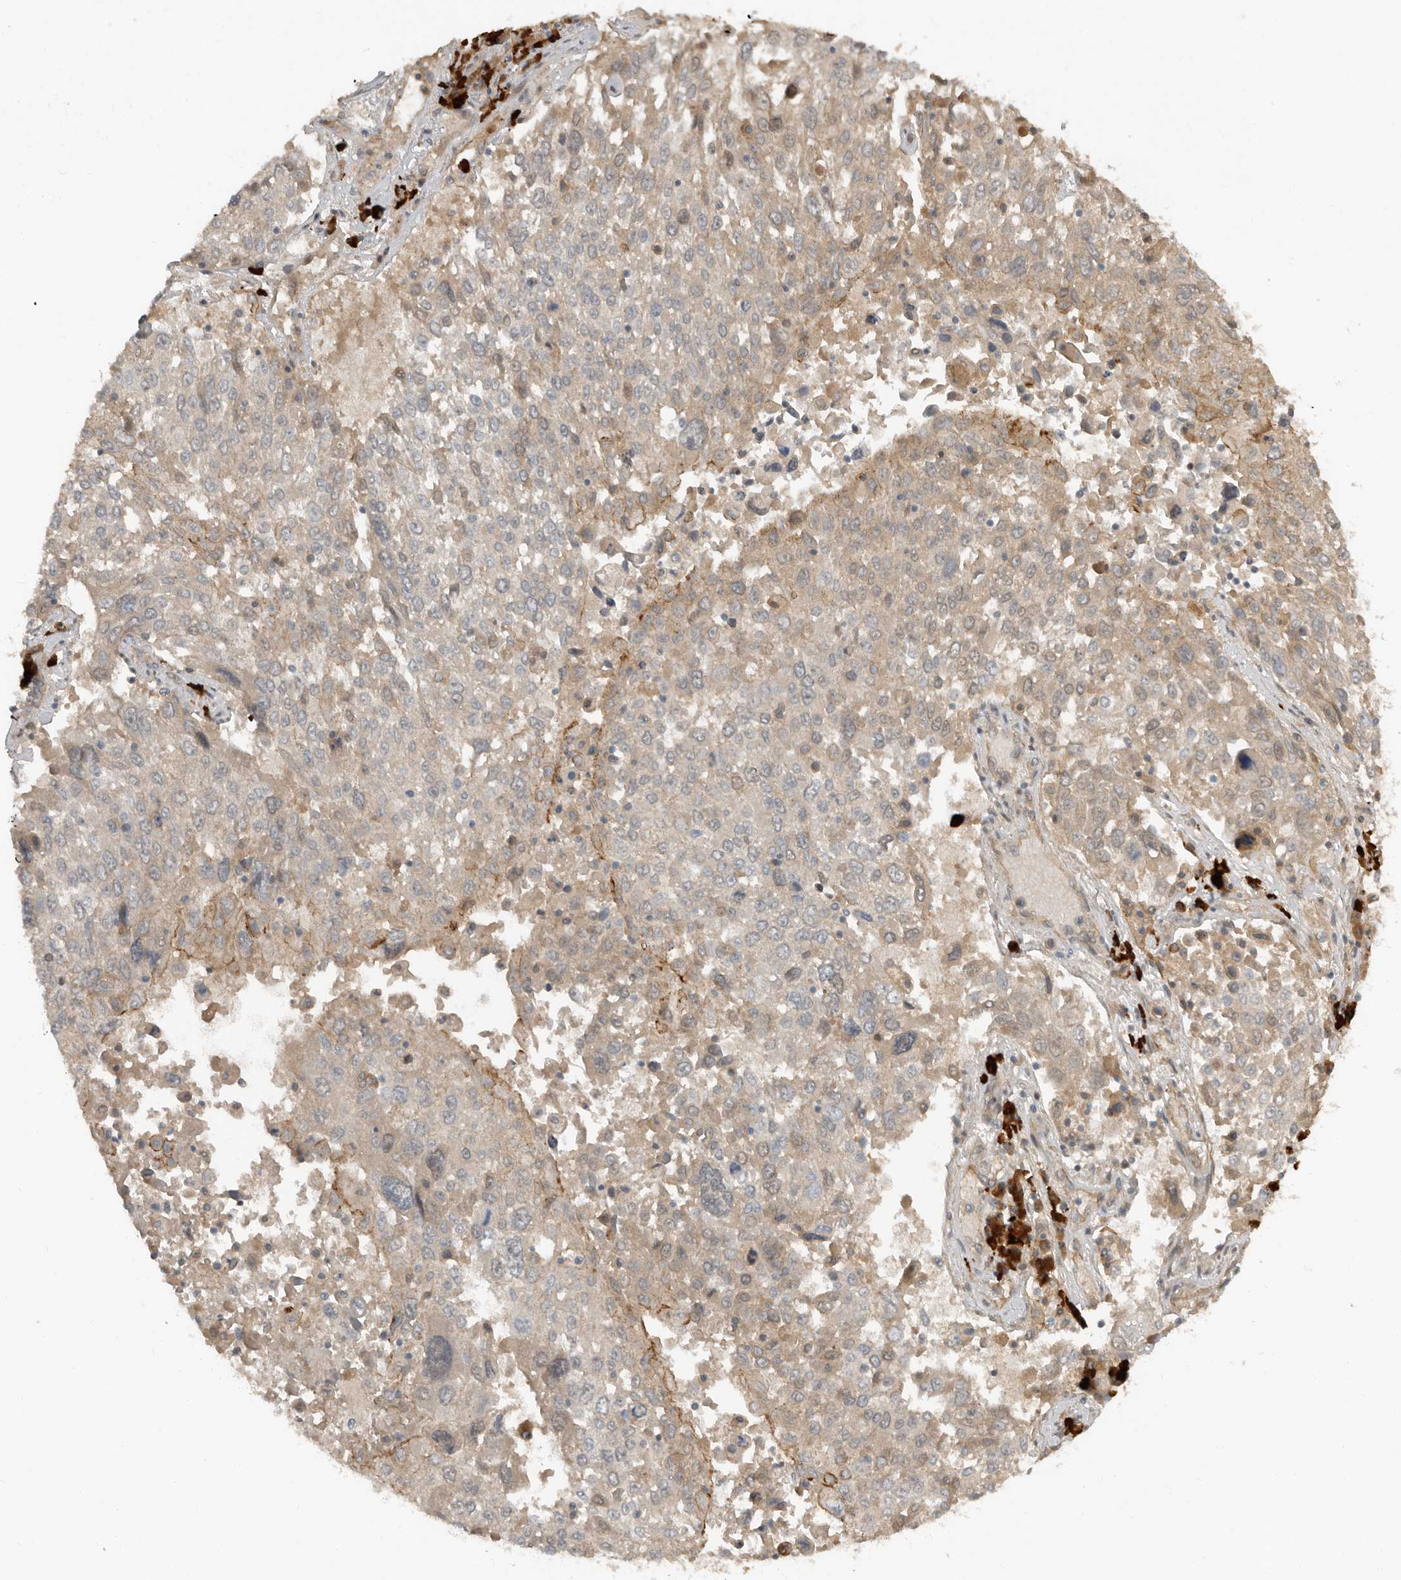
{"staining": {"intensity": "moderate", "quantity": "<25%", "location": "cytoplasmic/membranous"}, "tissue": "lung cancer", "cell_type": "Tumor cells", "image_type": "cancer", "snomed": [{"axis": "morphology", "description": "Squamous cell carcinoma, NOS"}, {"axis": "topography", "description": "Lung"}], "caption": "Protein expression analysis of lung cancer demonstrates moderate cytoplasmic/membranous expression in about <25% of tumor cells.", "gene": "TEAD3", "patient": {"sex": "male", "age": 65}}